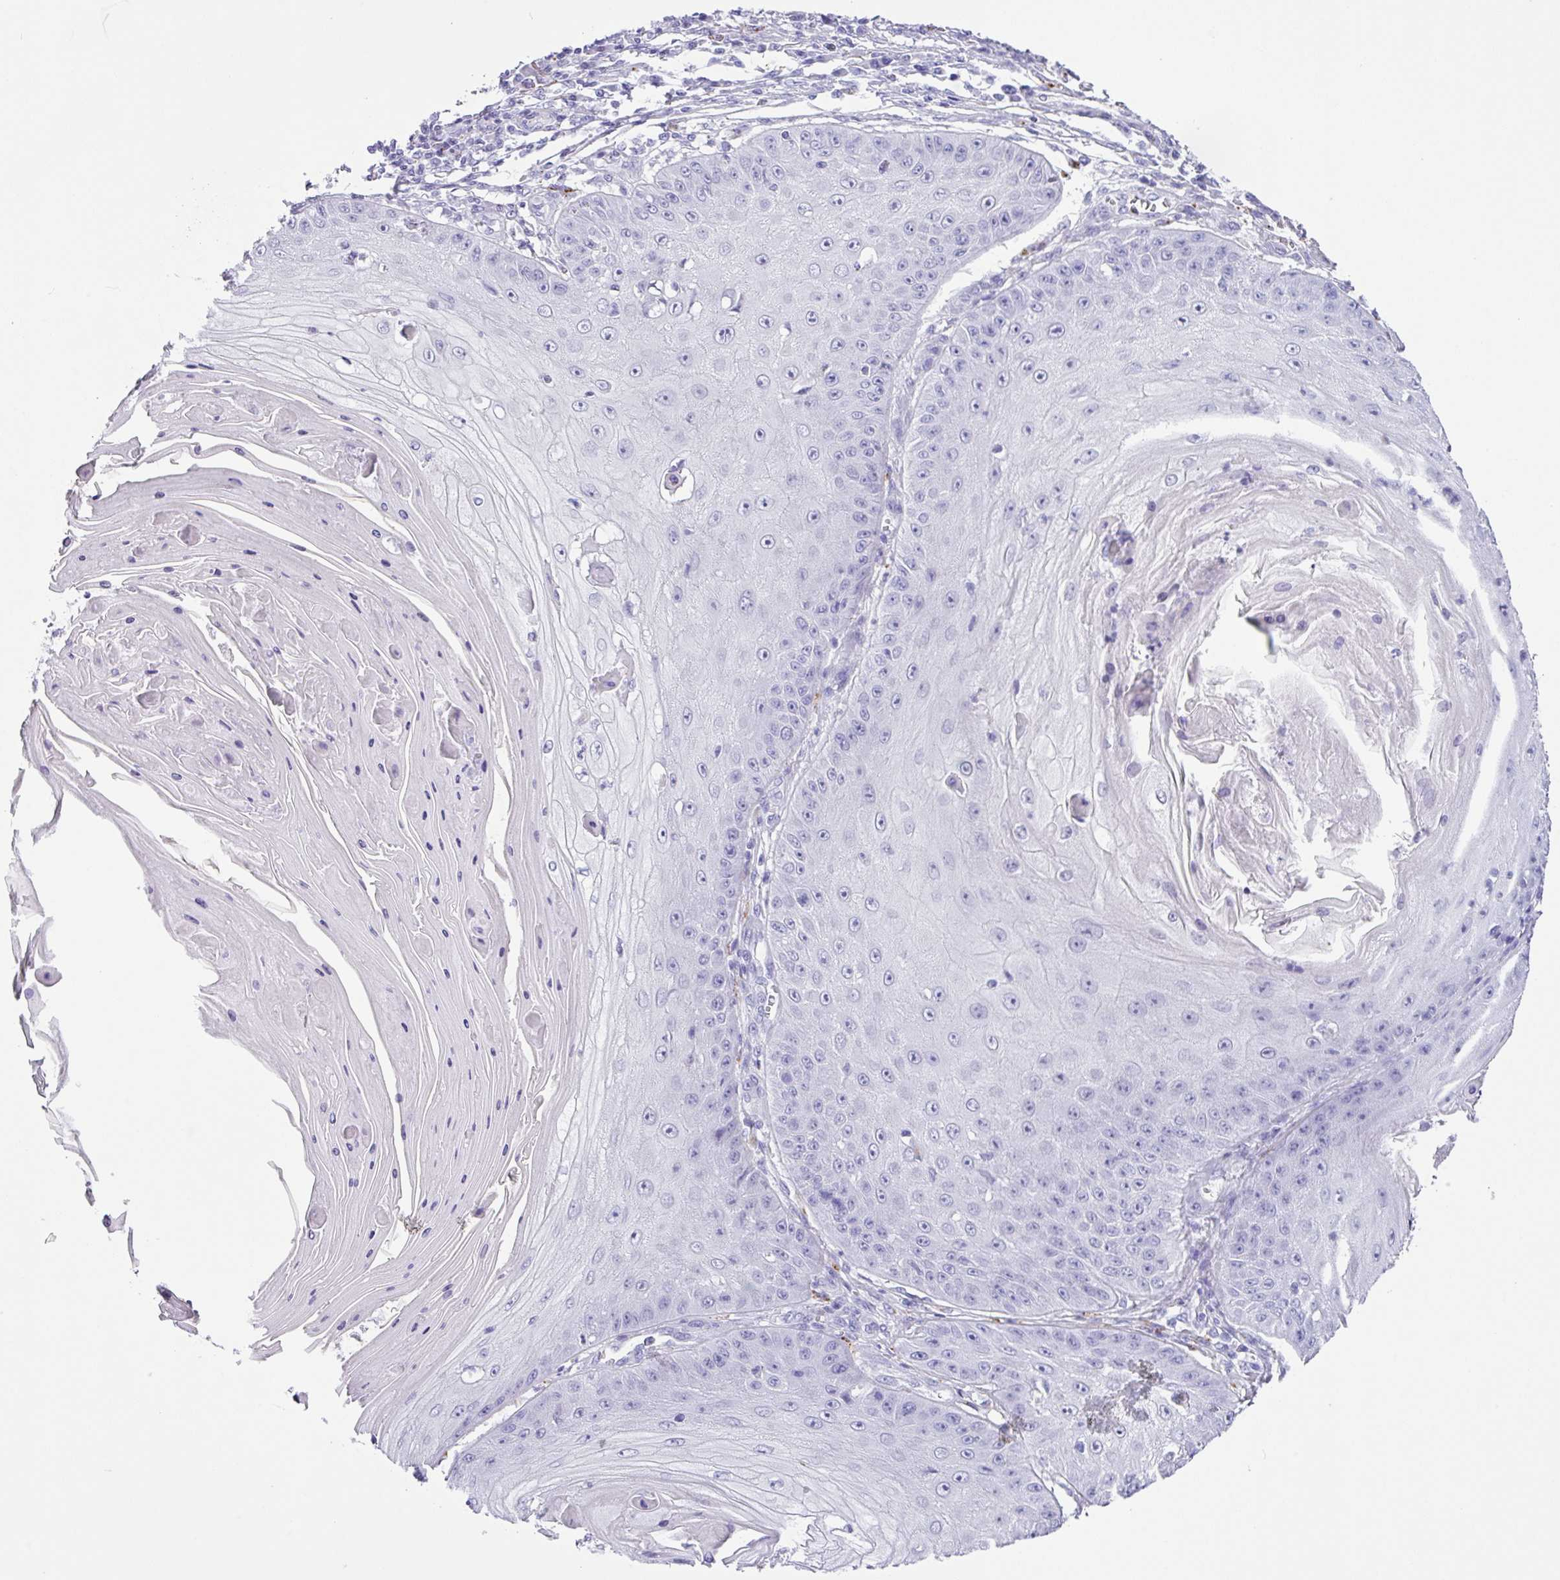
{"staining": {"intensity": "negative", "quantity": "none", "location": "none"}, "tissue": "skin cancer", "cell_type": "Tumor cells", "image_type": "cancer", "snomed": [{"axis": "morphology", "description": "Squamous cell carcinoma, NOS"}, {"axis": "topography", "description": "Skin"}], "caption": "A micrograph of skin cancer (squamous cell carcinoma) stained for a protein displays no brown staining in tumor cells.", "gene": "ZG16", "patient": {"sex": "male", "age": 70}}